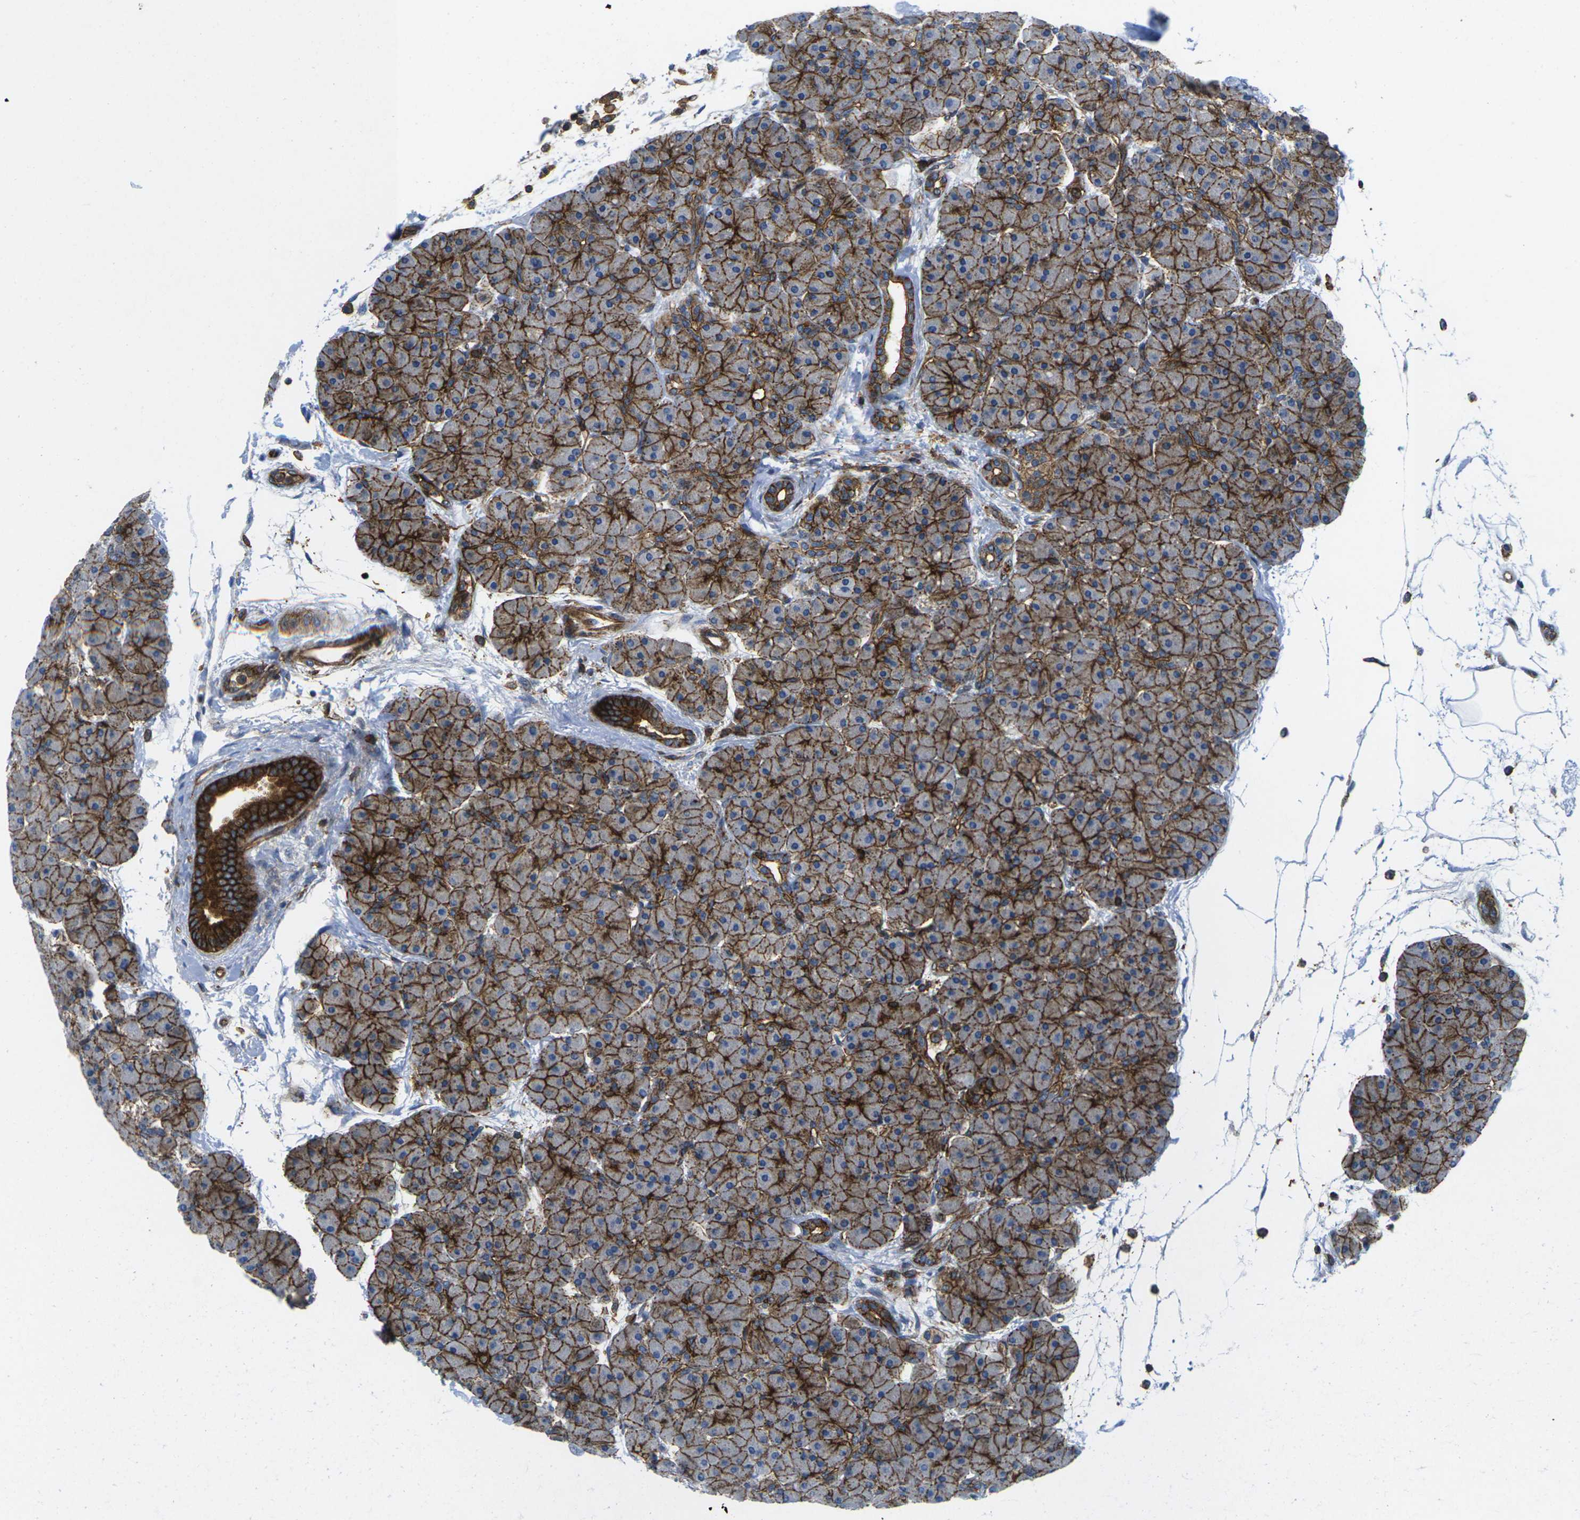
{"staining": {"intensity": "strong", "quantity": ">75%", "location": "cytoplasmic/membranous"}, "tissue": "pancreas", "cell_type": "Exocrine glandular cells", "image_type": "normal", "snomed": [{"axis": "morphology", "description": "Normal tissue, NOS"}, {"axis": "topography", "description": "Pancreas"}], "caption": "IHC staining of benign pancreas, which exhibits high levels of strong cytoplasmic/membranous positivity in approximately >75% of exocrine glandular cells indicating strong cytoplasmic/membranous protein staining. The staining was performed using DAB (brown) for protein detection and nuclei were counterstained in hematoxylin (blue).", "gene": "IQGAP1", "patient": {"sex": "male", "age": 66}}